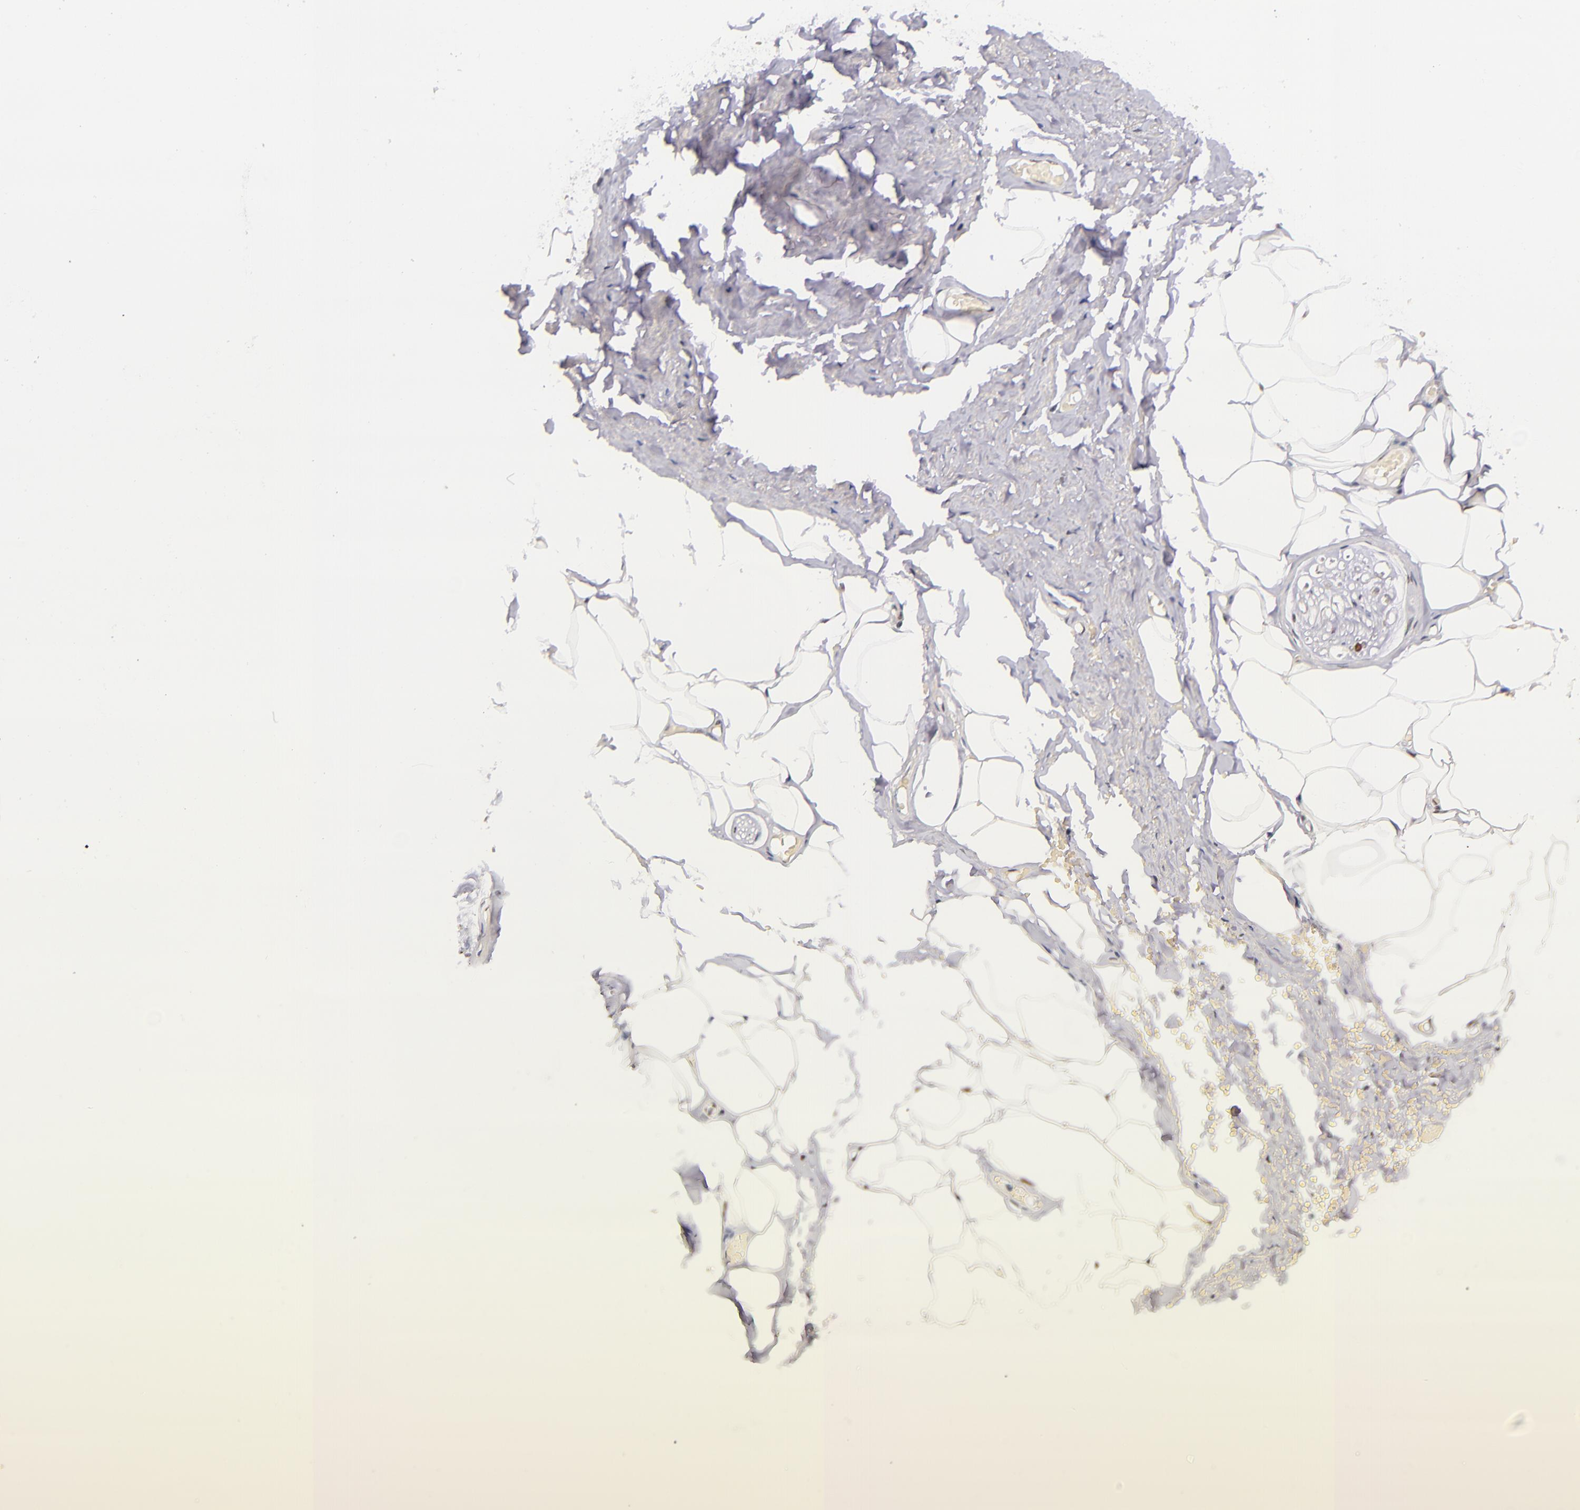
{"staining": {"intensity": "moderate", "quantity": ">75%", "location": "nuclear"}, "tissue": "adipose tissue", "cell_type": "Adipocytes", "image_type": "normal", "snomed": [{"axis": "morphology", "description": "Normal tissue, NOS"}, {"axis": "topography", "description": "Soft tissue"}, {"axis": "topography", "description": "Peripheral nerve tissue"}], "caption": "A micrograph of human adipose tissue stained for a protein exhibits moderate nuclear brown staining in adipocytes.", "gene": "GPKOW", "patient": {"sex": "female", "age": 68}}